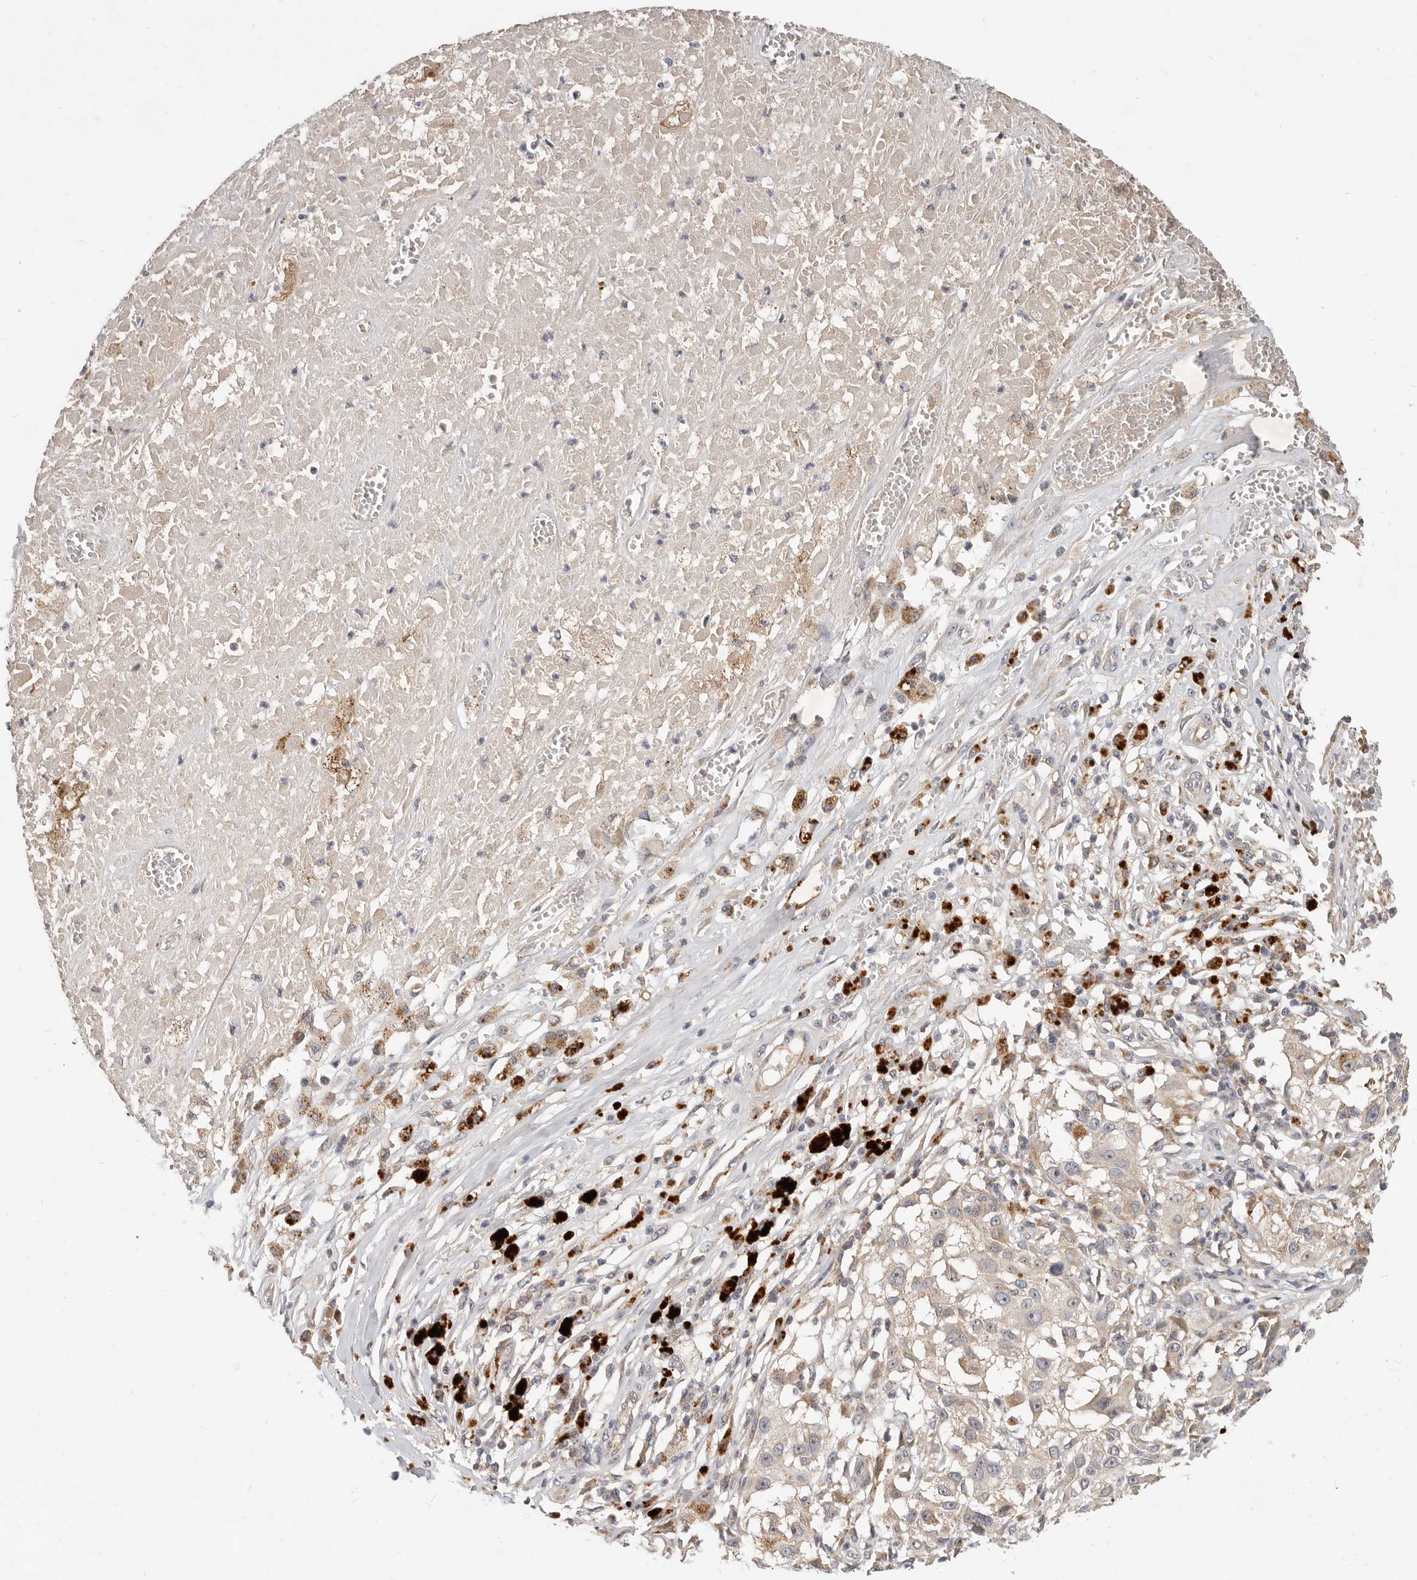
{"staining": {"intensity": "negative", "quantity": "none", "location": "none"}, "tissue": "melanoma", "cell_type": "Tumor cells", "image_type": "cancer", "snomed": [{"axis": "morphology", "description": "Necrosis, NOS"}, {"axis": "morphology", "description": "Malignant melanoma, NOS"}, {"axis": "topography", "description": "Skin"}], "caption": "This is a micrograph of IHC staining of melanoma, which shows no positivity in tumor cells.", "gene": "MICALL2", "patient": {"sex": "female", "age": 87}}